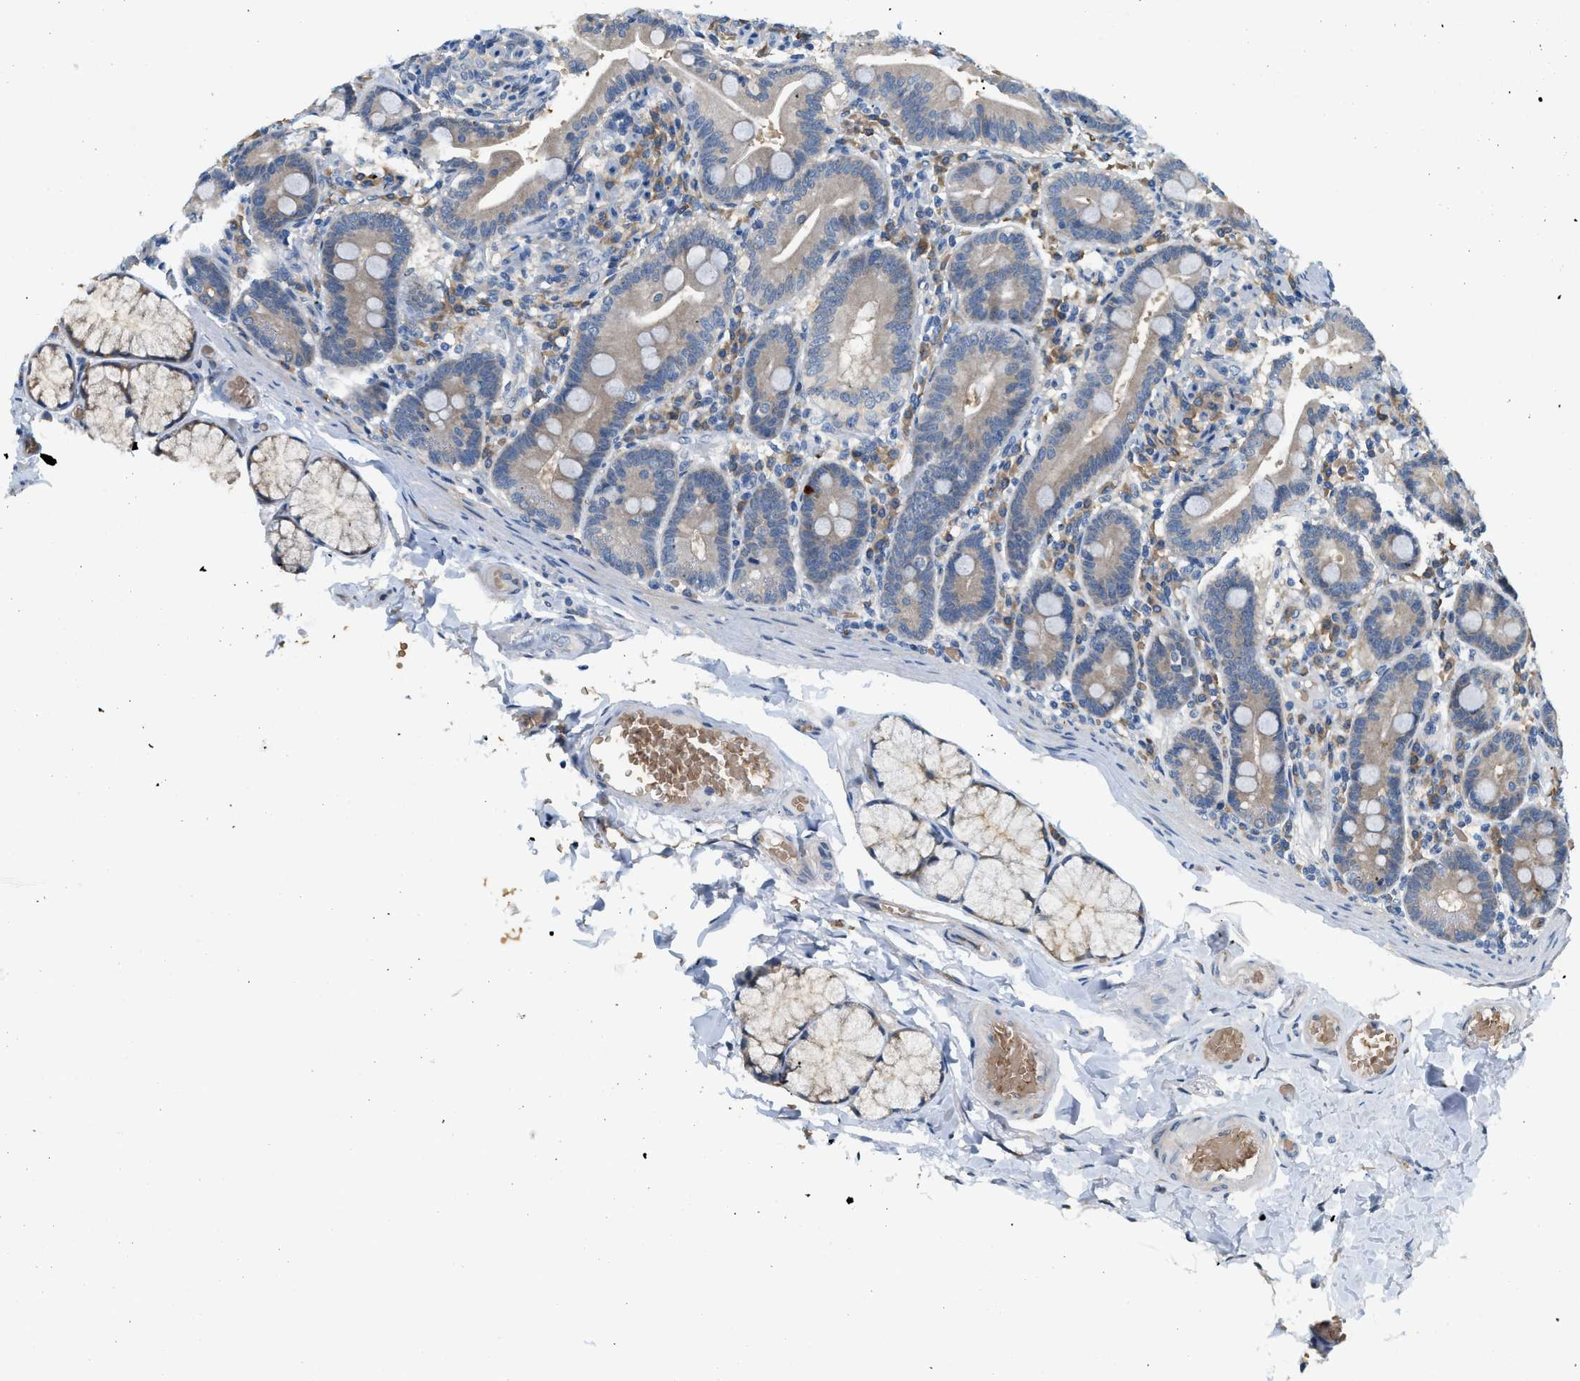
{"staining": {"intensity": "weak", "quantity": "<25%", "location": "cytoplasmic/membranous"}, "tissue": "duodenum", "cell_type": "Glandular cells", "image_type": "normal", "snomed": [{"axis": "morphology", "description": "Normal tissue, NOS"}, {"axis": "topography", "description": "Duodenum"}], "caption": "The photomicrograph shows no staining of glandular cells in unremarkable duodenum.", "gene": "CYTH2", "patient": {"sex": "male", "age": 54}}